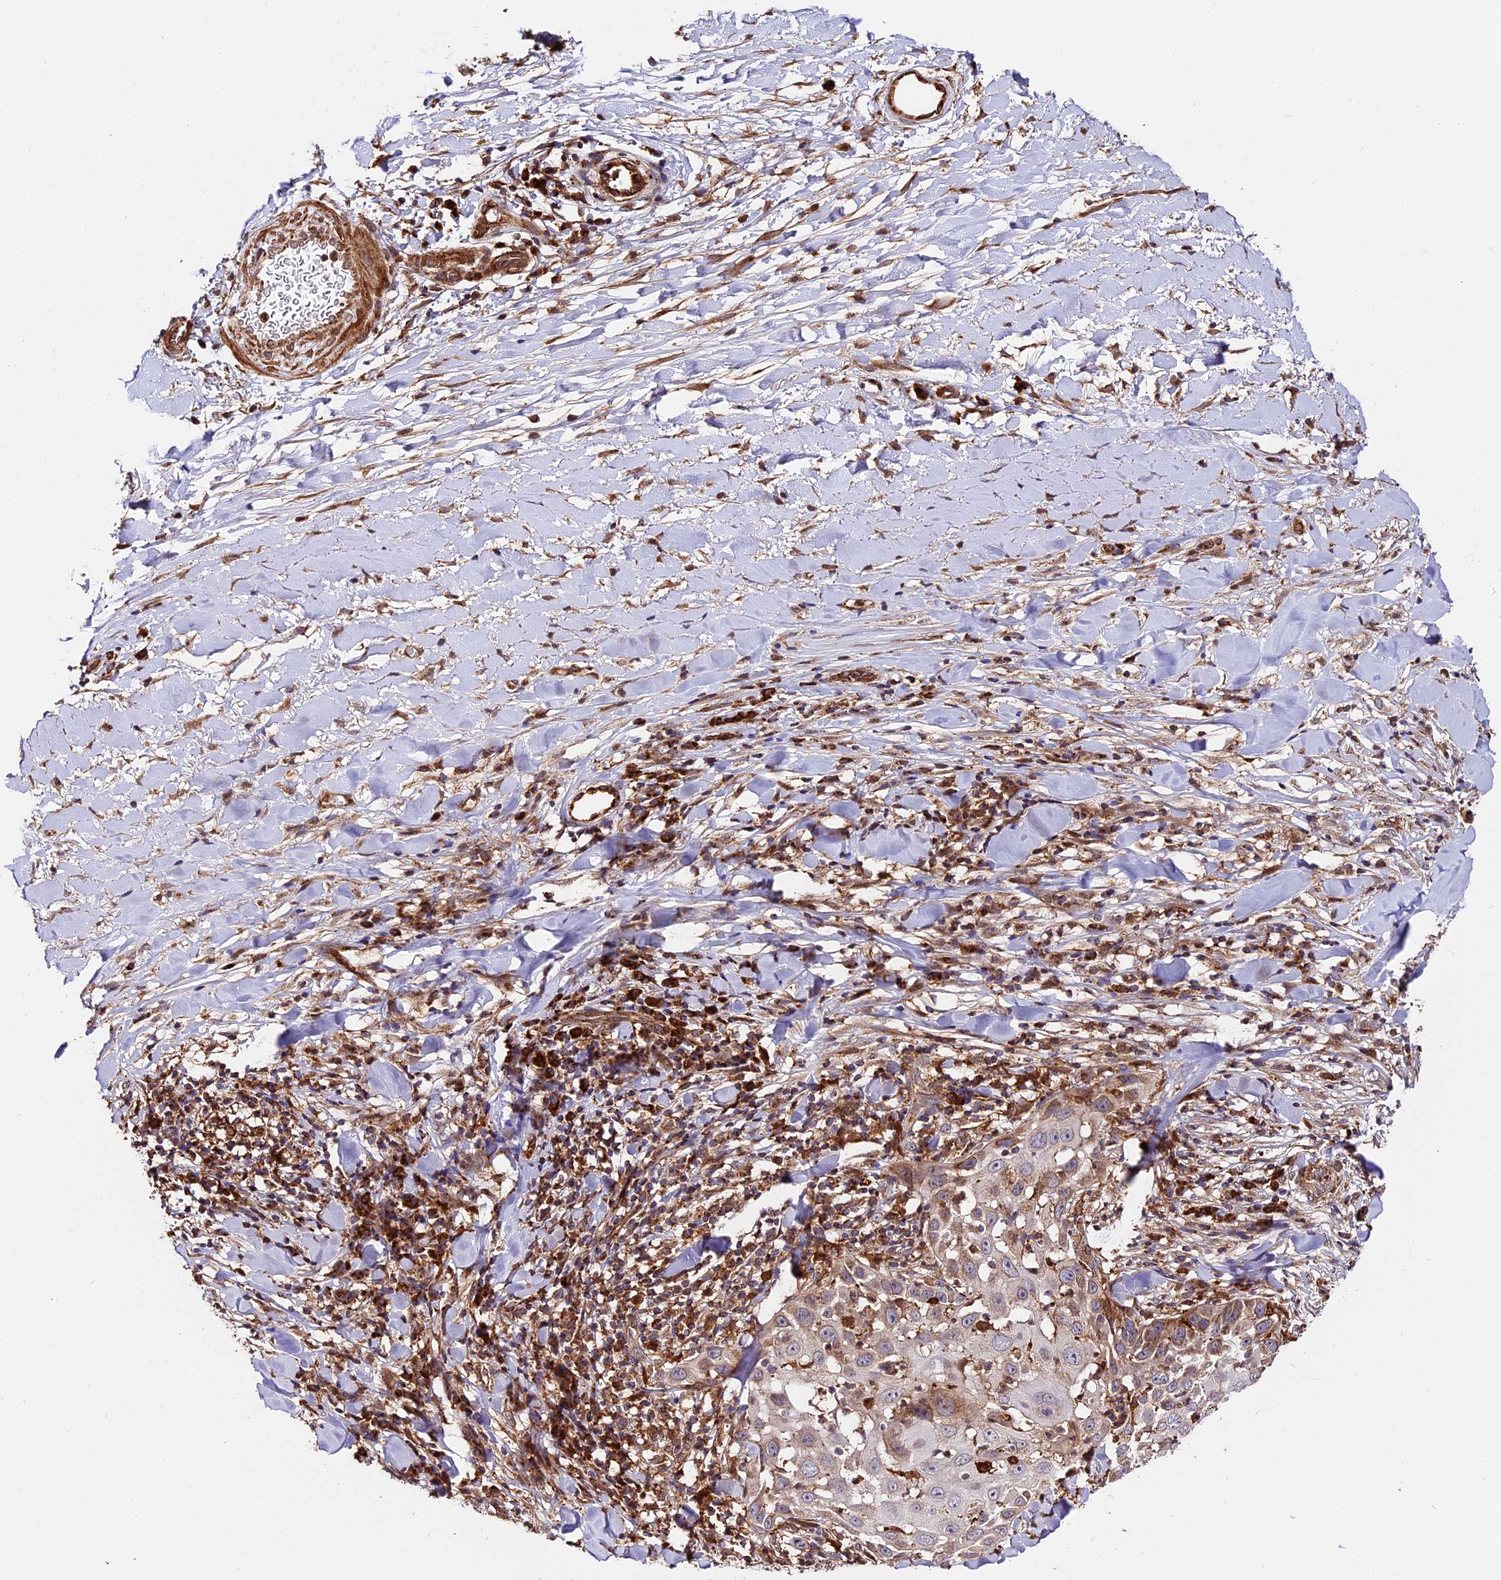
{"staining": {"intensity": "moderate", "quantity": "<25%", "location": "cytoplasmic/membranous"}, "tissue": "skin cancer", "cell_type": "Tumor cells", "image_type": "cancer", "snomed": [{"axis": "morphology", "description": "Squamous cell carcinoma, NOS"}, {"axis": "topography", "description": "Skin"}], "caption": "Immunohistochemistry of human skin cancer shows low levels of moderate cytoplasmic/membranous expression in about <25% of tumor cells.", "gene": "HERPUD1", "patient": {"sex": "female", "age": 44}}